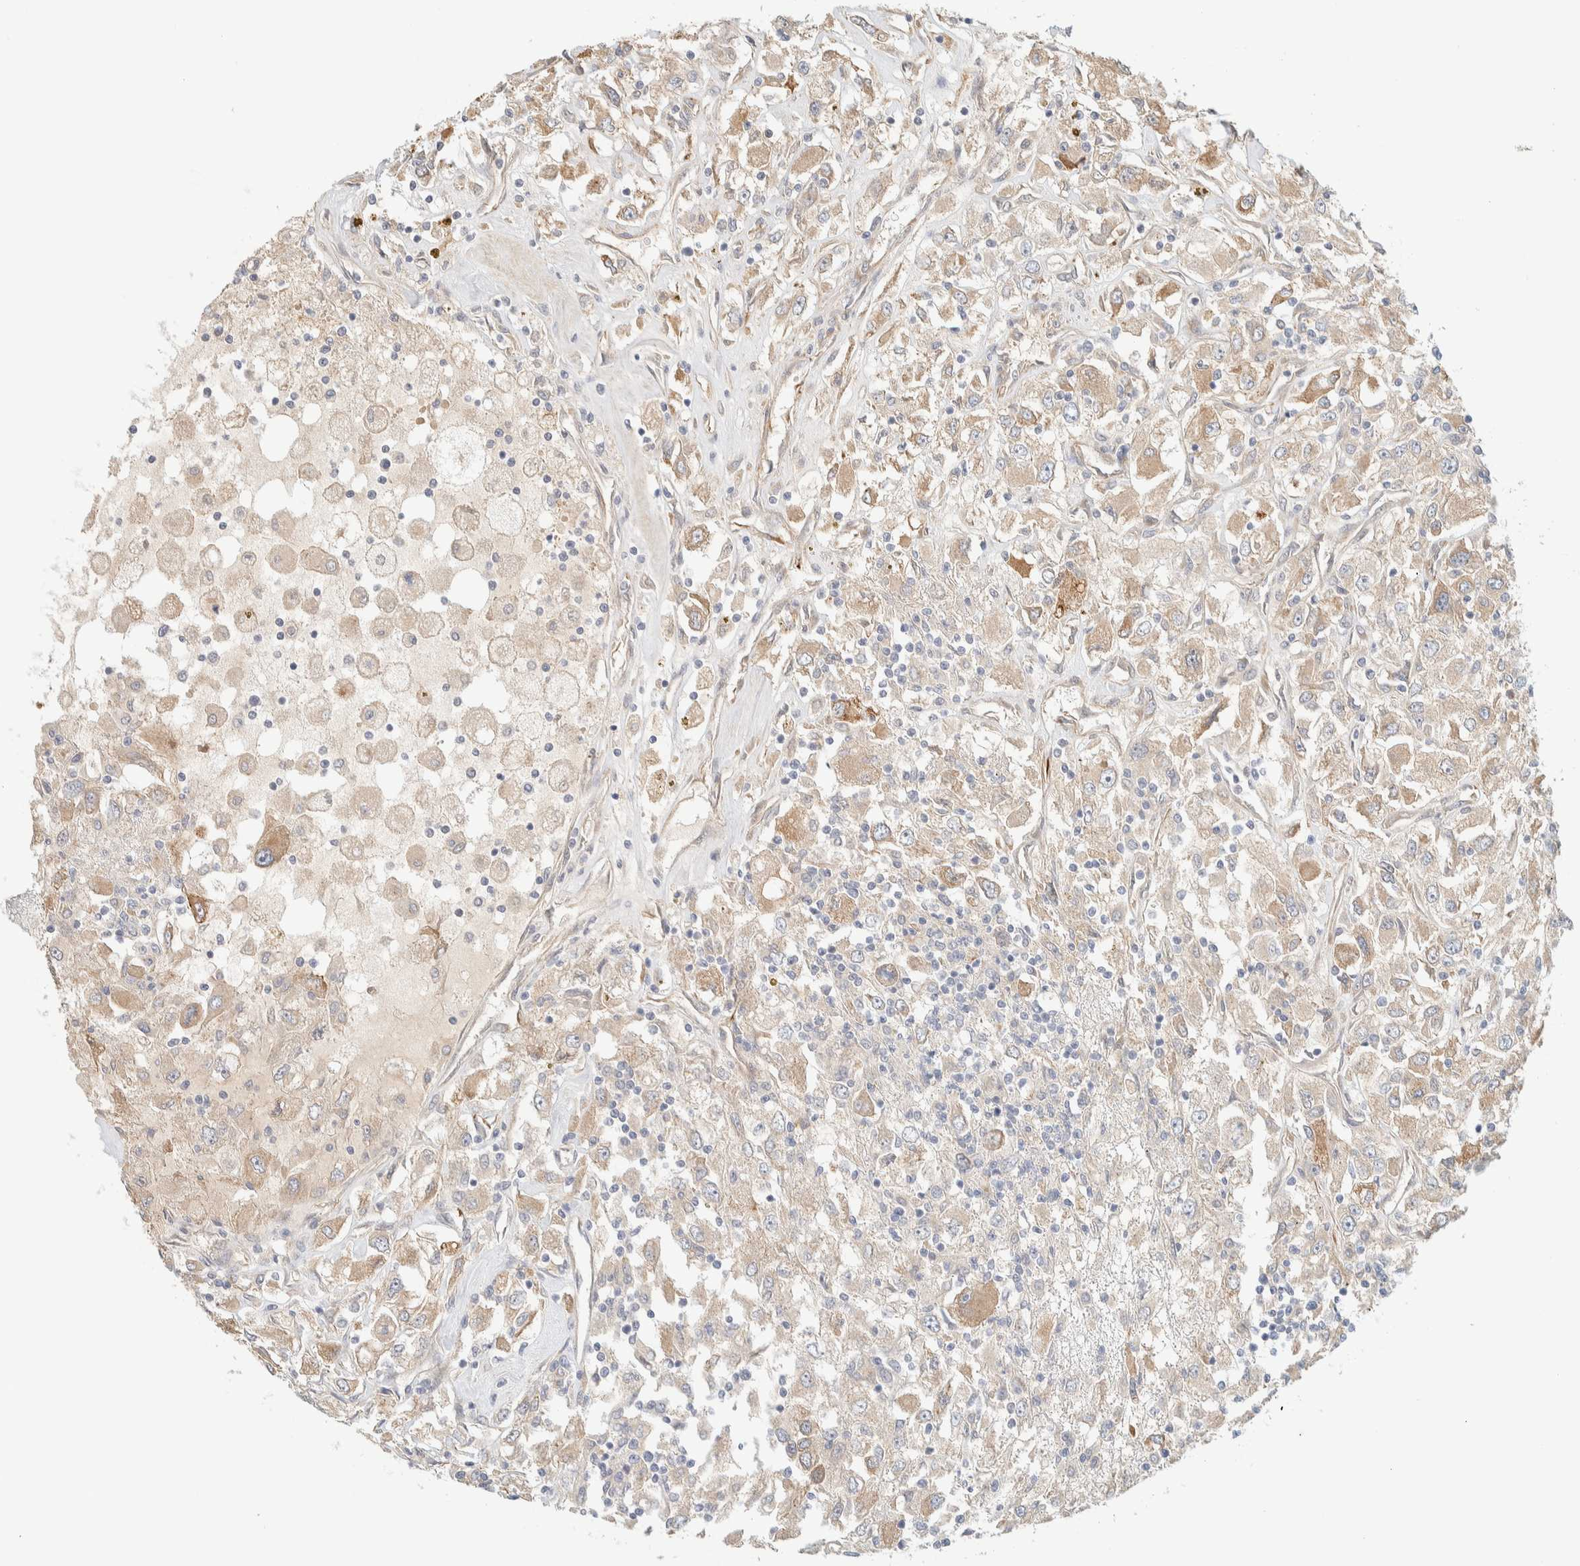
{"staining": {"intensity": "weak", "quantity": "25%-75%", "location": "cytoplasmic/membranous"}, "tissue": "renal cancer", "cell_type": "Tumor cells", "image_type": "cancer", "snomed": [{"axis": "morphology", "description": "Adenocarcinoma, NOS"}, {"axis": "topography", "description": "Kidney"}], "caption": "Immunohistochemical staining of renal cancer reveals low levels of weak cytoplasmic/membranous positivity in approximately 25%-75% of tumor cells.", "gene": "FAT1", "patient": {"sex": "female", "age": 52}}